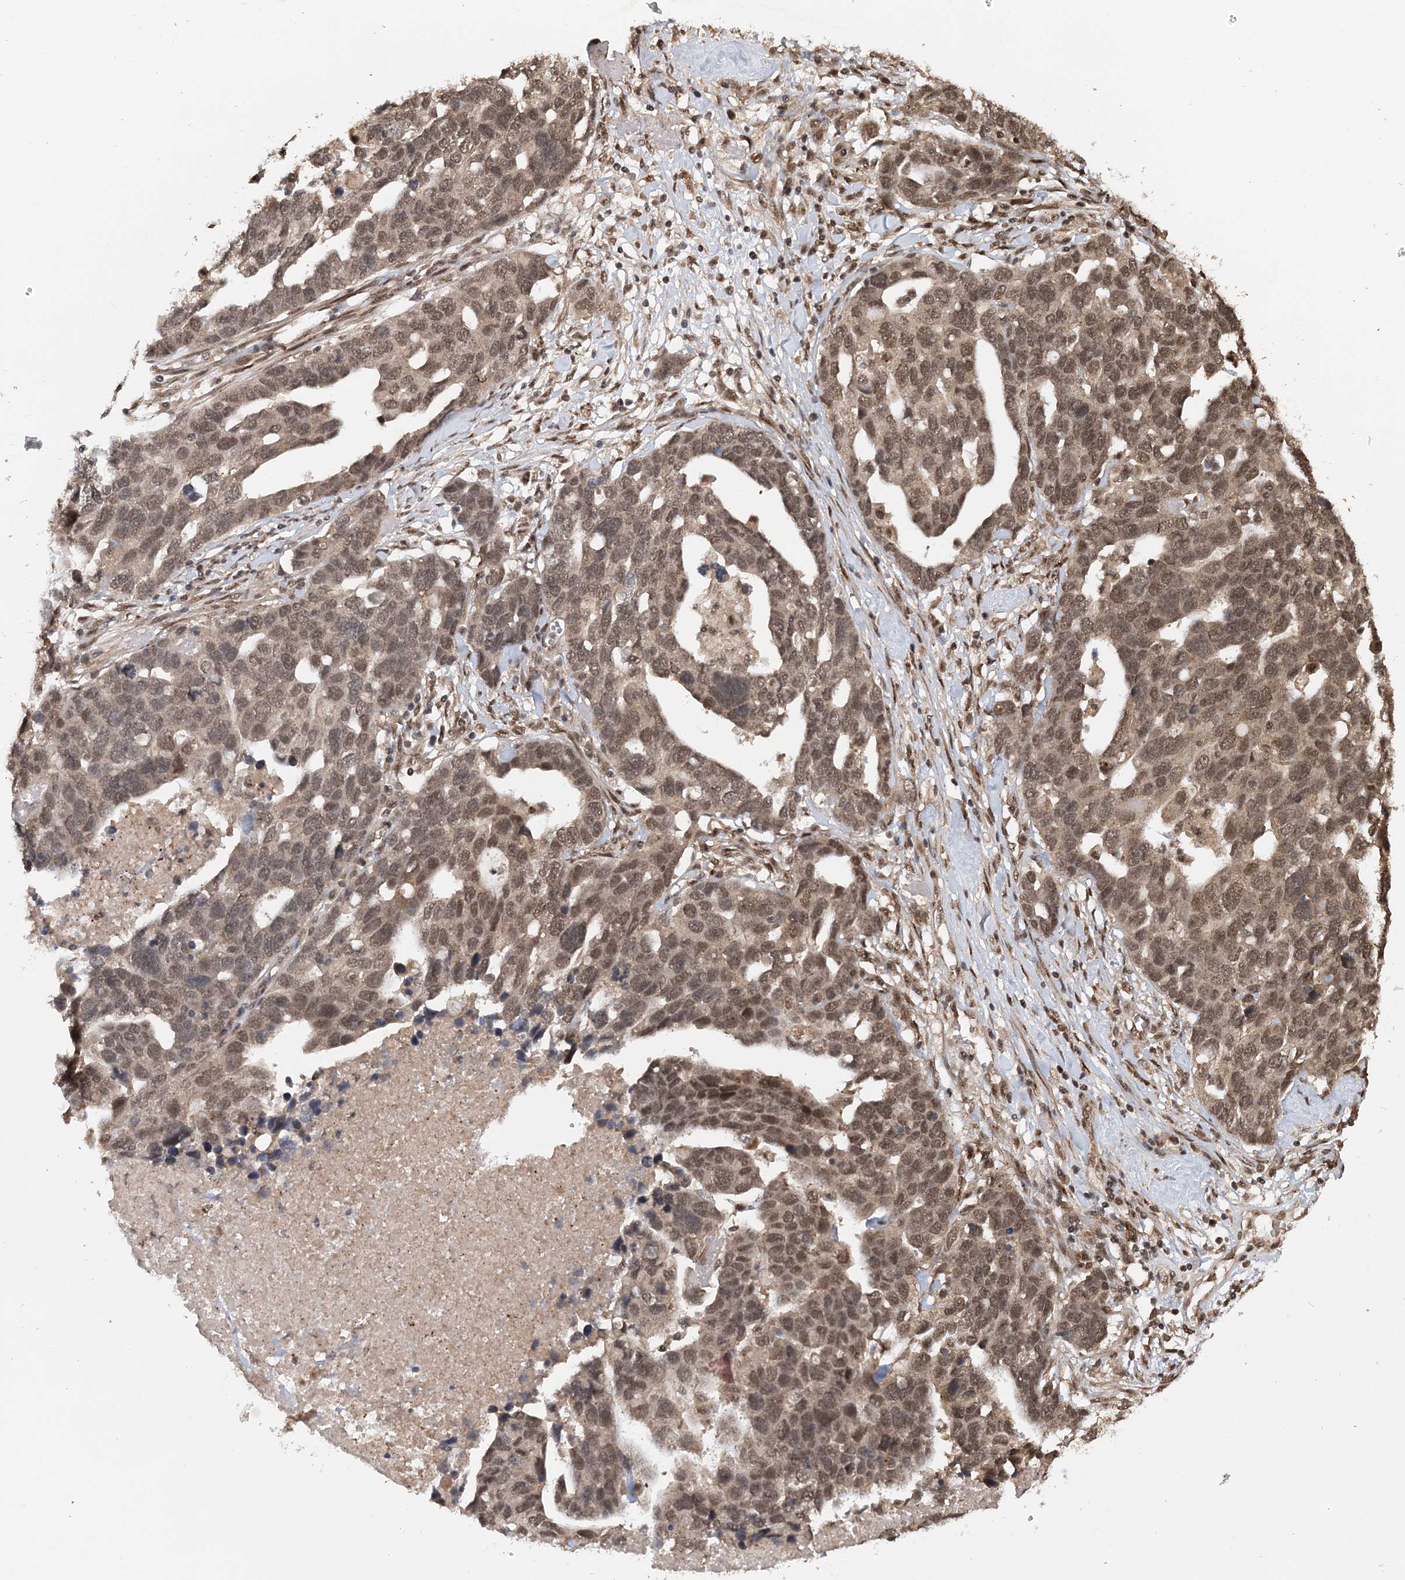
{"staining": {"intensity": "moderate", "quantity": ">75%", "location": "nuclear"}, "tissue": "ovarian cancer", "cell_type": "Tumor cells", "image_type": "cancer", "snomed": [{"axis": "morphology", "description": "Cystadenocarcinoma, serous, NOS"}, {"axis": "topography", "description": "Ovary"}], "caption": "The image shows immunohistochemical staining of ovarian serous cystadenocarcinoma. There is moderate nuclear staining is seen in approximately >75% of tumor cells.", "gene": "TSHZ2", "patient": {"sex": "female", "age": 54}}